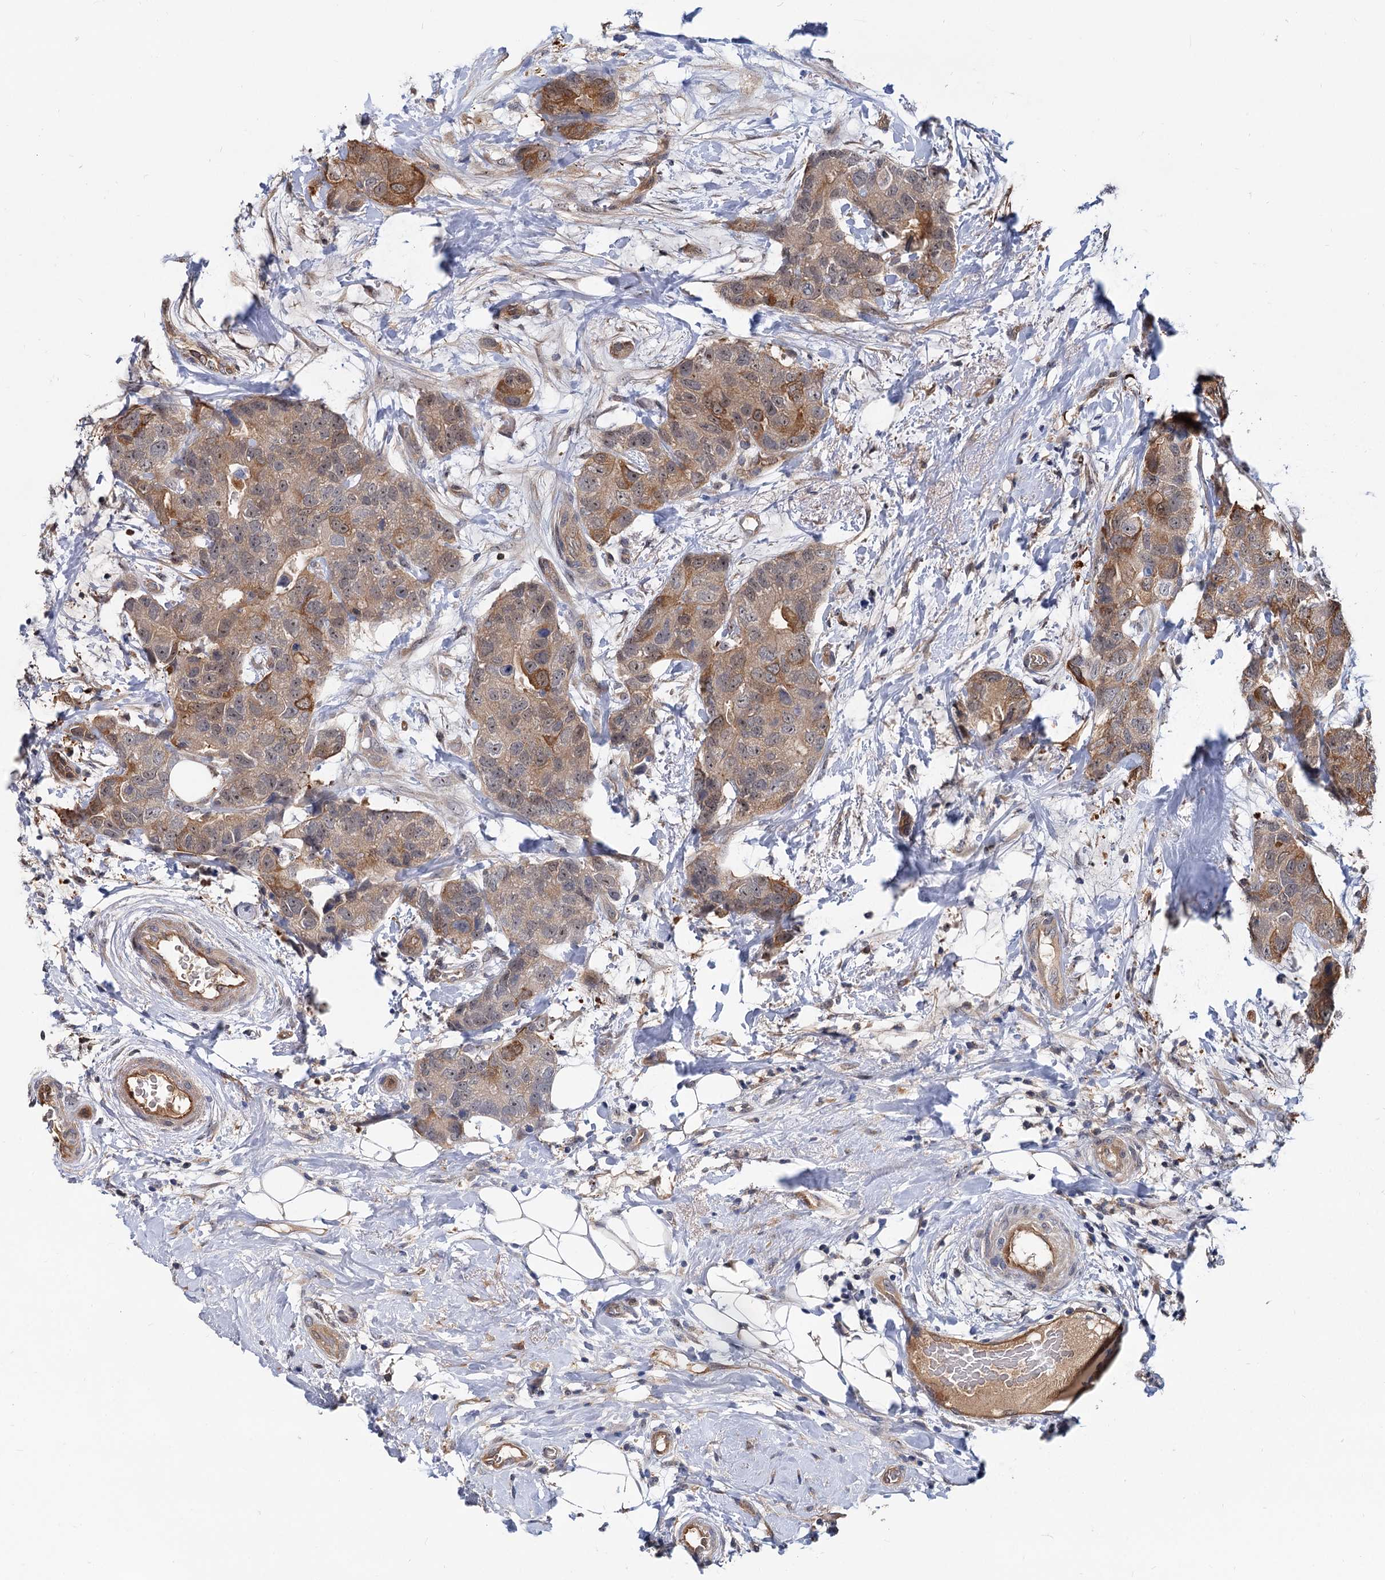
{"staining": {"intensity": "moderate", "quantity": "25%-75%", "location": "cytoplasmic/membranous"}, "tissue": "breast cancer", "cell_type": "Tumor cells", "image_type": "cancer", "snomed": [{"axis": "morphology", "description": "Duct carcinoma"}, {"axis": "topography", "description": "Breast"}], "caption": "High-magnification brightfield microscopy of breast infiltrating ductal carcinoma stained with DAB (brown) and counterstained with hematoxylin (blue). tumor cells exhibit moderate cytoplasmic/membranous expression is identified in about25%-75% of cells.", "gene": "SNX15", "patient": {"sex": "female", "age": 62}}